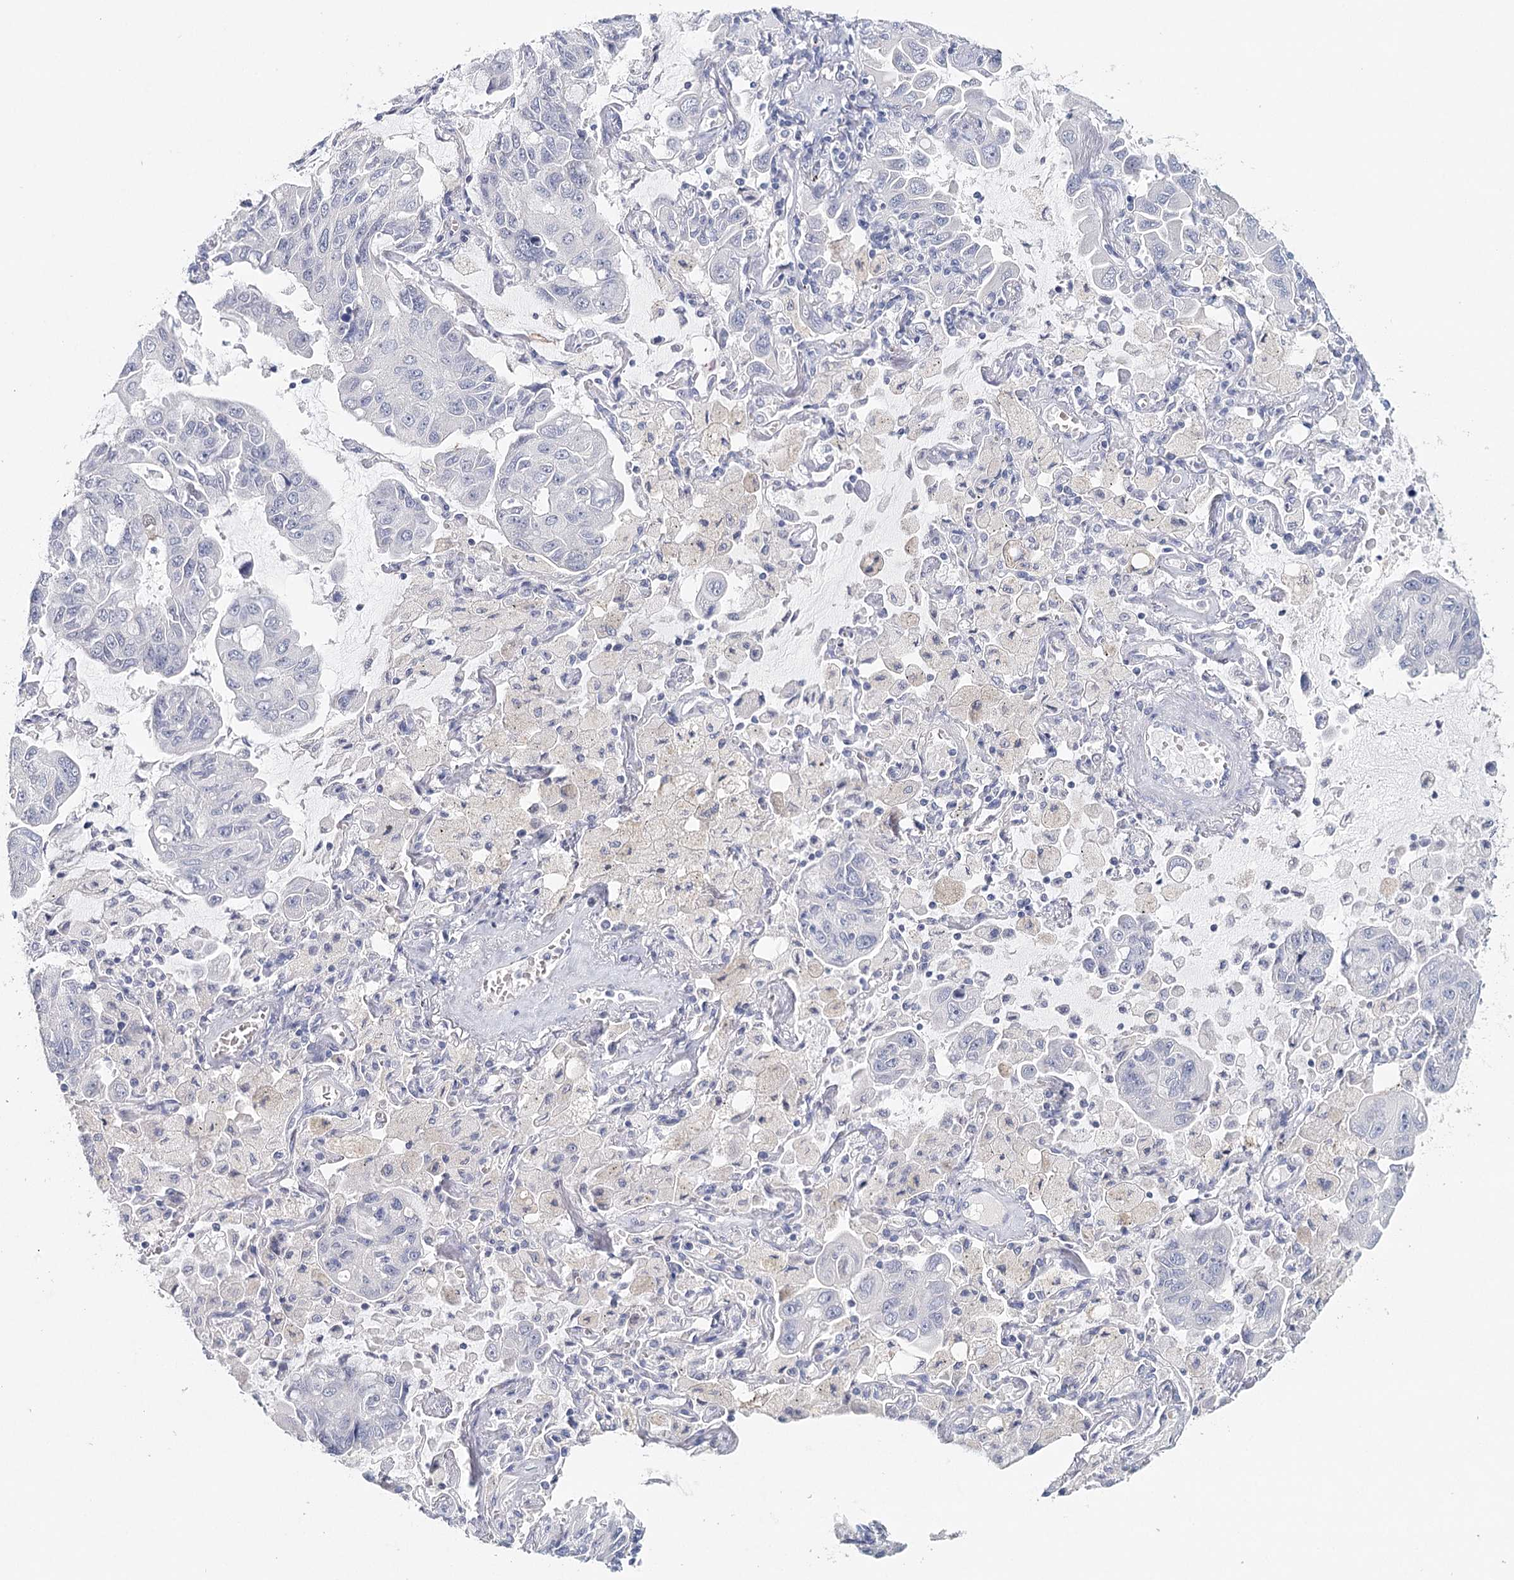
{"staining": {"intensity": "negative", "quantity": "none", "location": "none"}, "tissue": "lung cancer", "cell_type": "Tumor cells", "image_type": "cancer", "snomed": [{"axis": "morphology", "description": "Adenocarcinoma, NOS"}, {"axis": "topography", "description": "Lung"}], "caption": "This image is of adenocarcinoma (lung) stained with IHC to label a protein in brown with the nuclei are counter-stained blue. There is no staining in tumor cells.", "gene": "HSPA4L", "patient": {"sex": "male", "age": 64}}